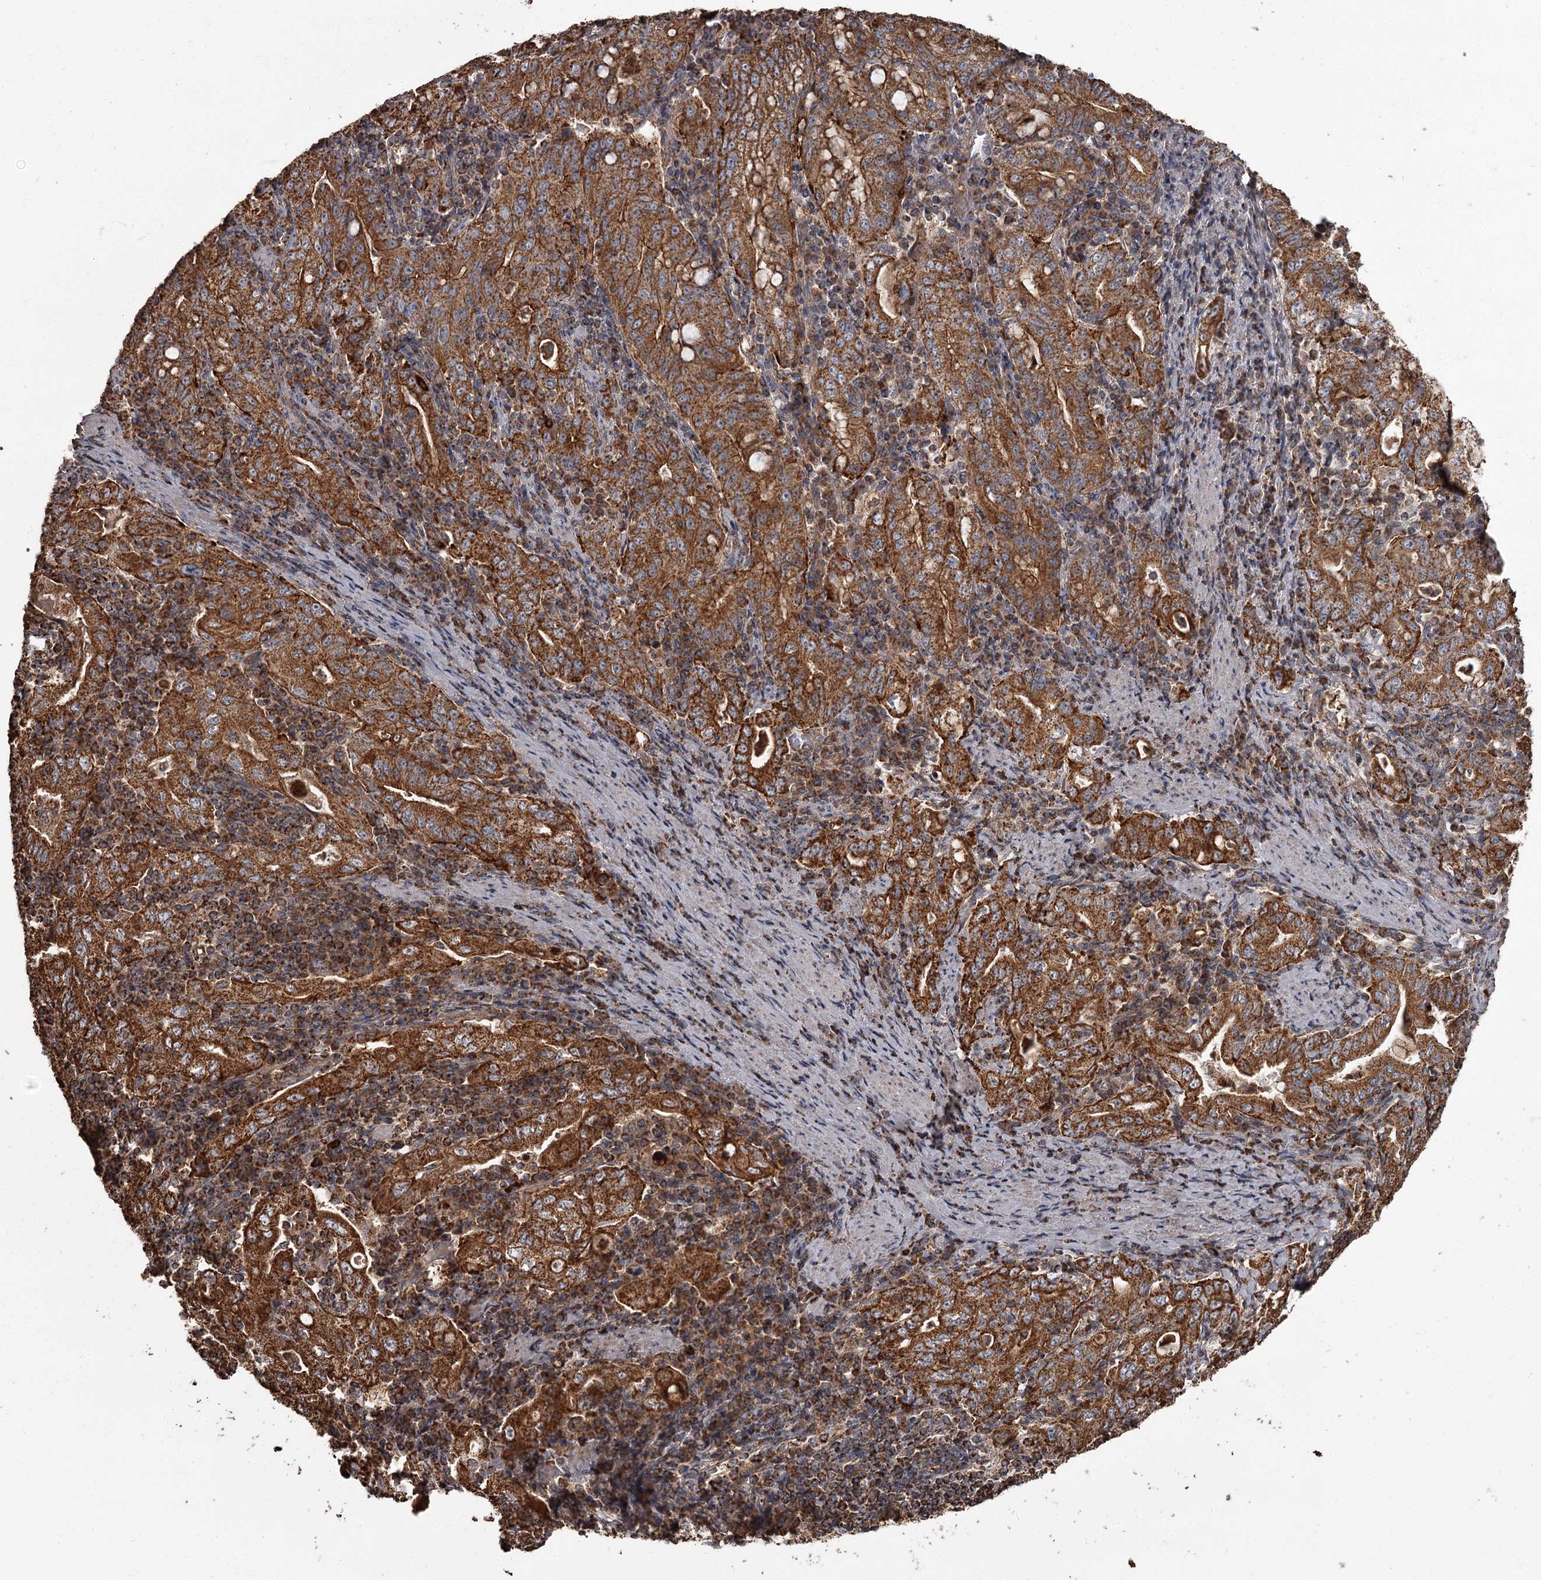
{"staining": {"intensity": "strong", "quantity": ">75%", "location": "cytoplasmic/membranous"}, "tissue": "stomach cancer", "cell_type": "Tumor cells", "image_type": "cancer", "snomed": [{"axis": "morphology", "description": "Normal tissue, NOS"}, {"axis": "morphology", "description": "Adenocarcinoma, NOS"}, {"axis": "topography", "description": "Esophagus"}, {"axis": "topography", "description": "Stomach, upper"}, {"axis": "topography", "description": "Peripheral nerve tissue"}], "caption": "Protein positivity by IHC exhibits strong cytoplasmic/membranous positivity in about >75% of tumor cells in stomach cancer (adenocarcinoma). (DAB = brown stain, brightfield microscopy at high magnification).", "gene": "THAP9", "patient": {"sex": "male", "age": 62}}